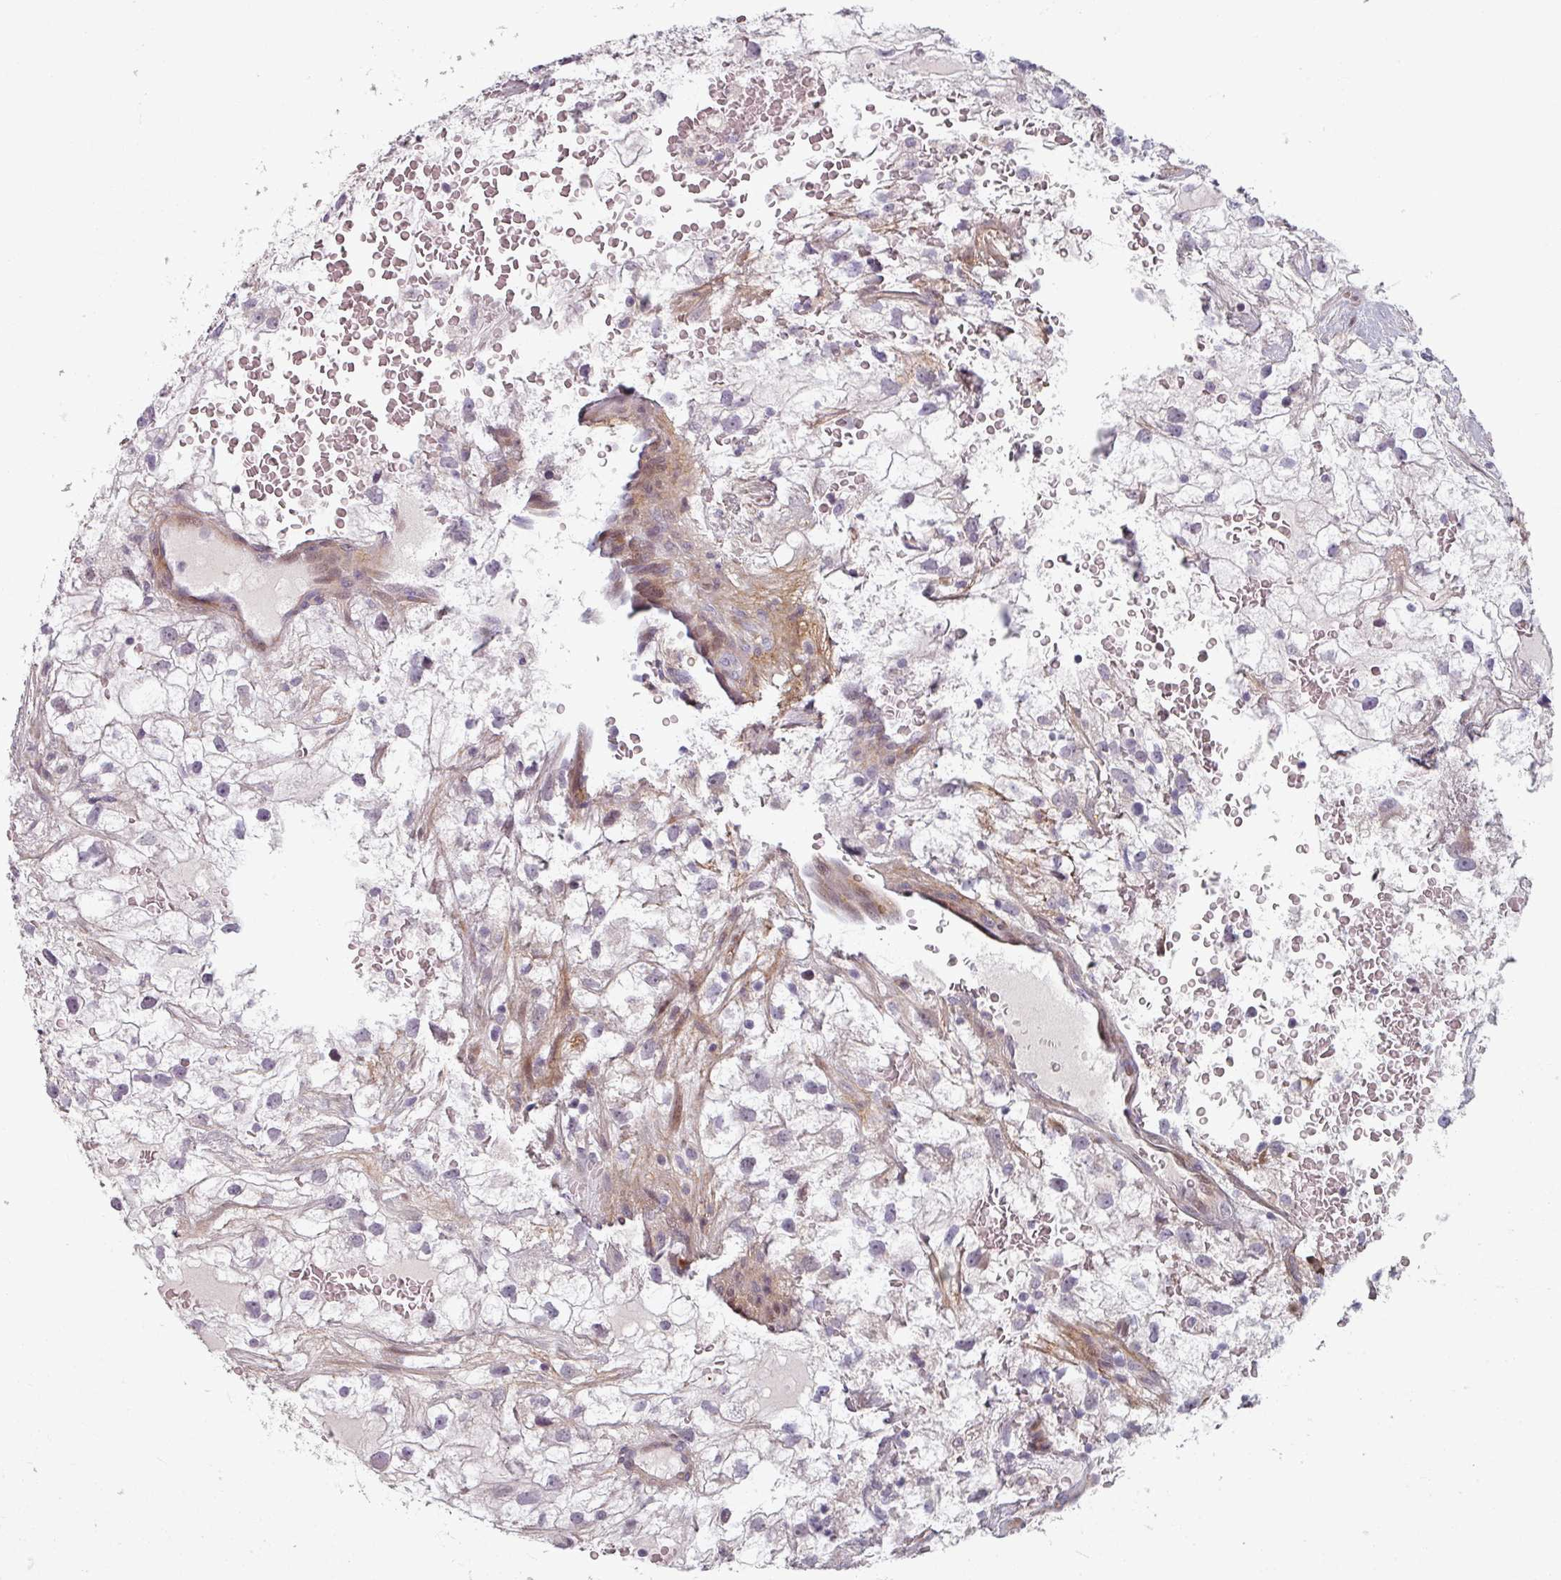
{"staining": {"intensity": "negative", "quantity": "none", "location": "none"}, "tissue": "renal cancer", "cell_type": "Tumor cells", "image_type": "cancer", "snomed": [{"axis": "morphology", "description": "Adenocarcinoma, NOS"}, {"axis": "topography", "description": "Kidney"}], "caption": "The micrograph reveals no staining of tumor cells in renal adenocarcinoma.", "gene": "CYB5RL", "patient": {"sex": "male", "age": 59}}